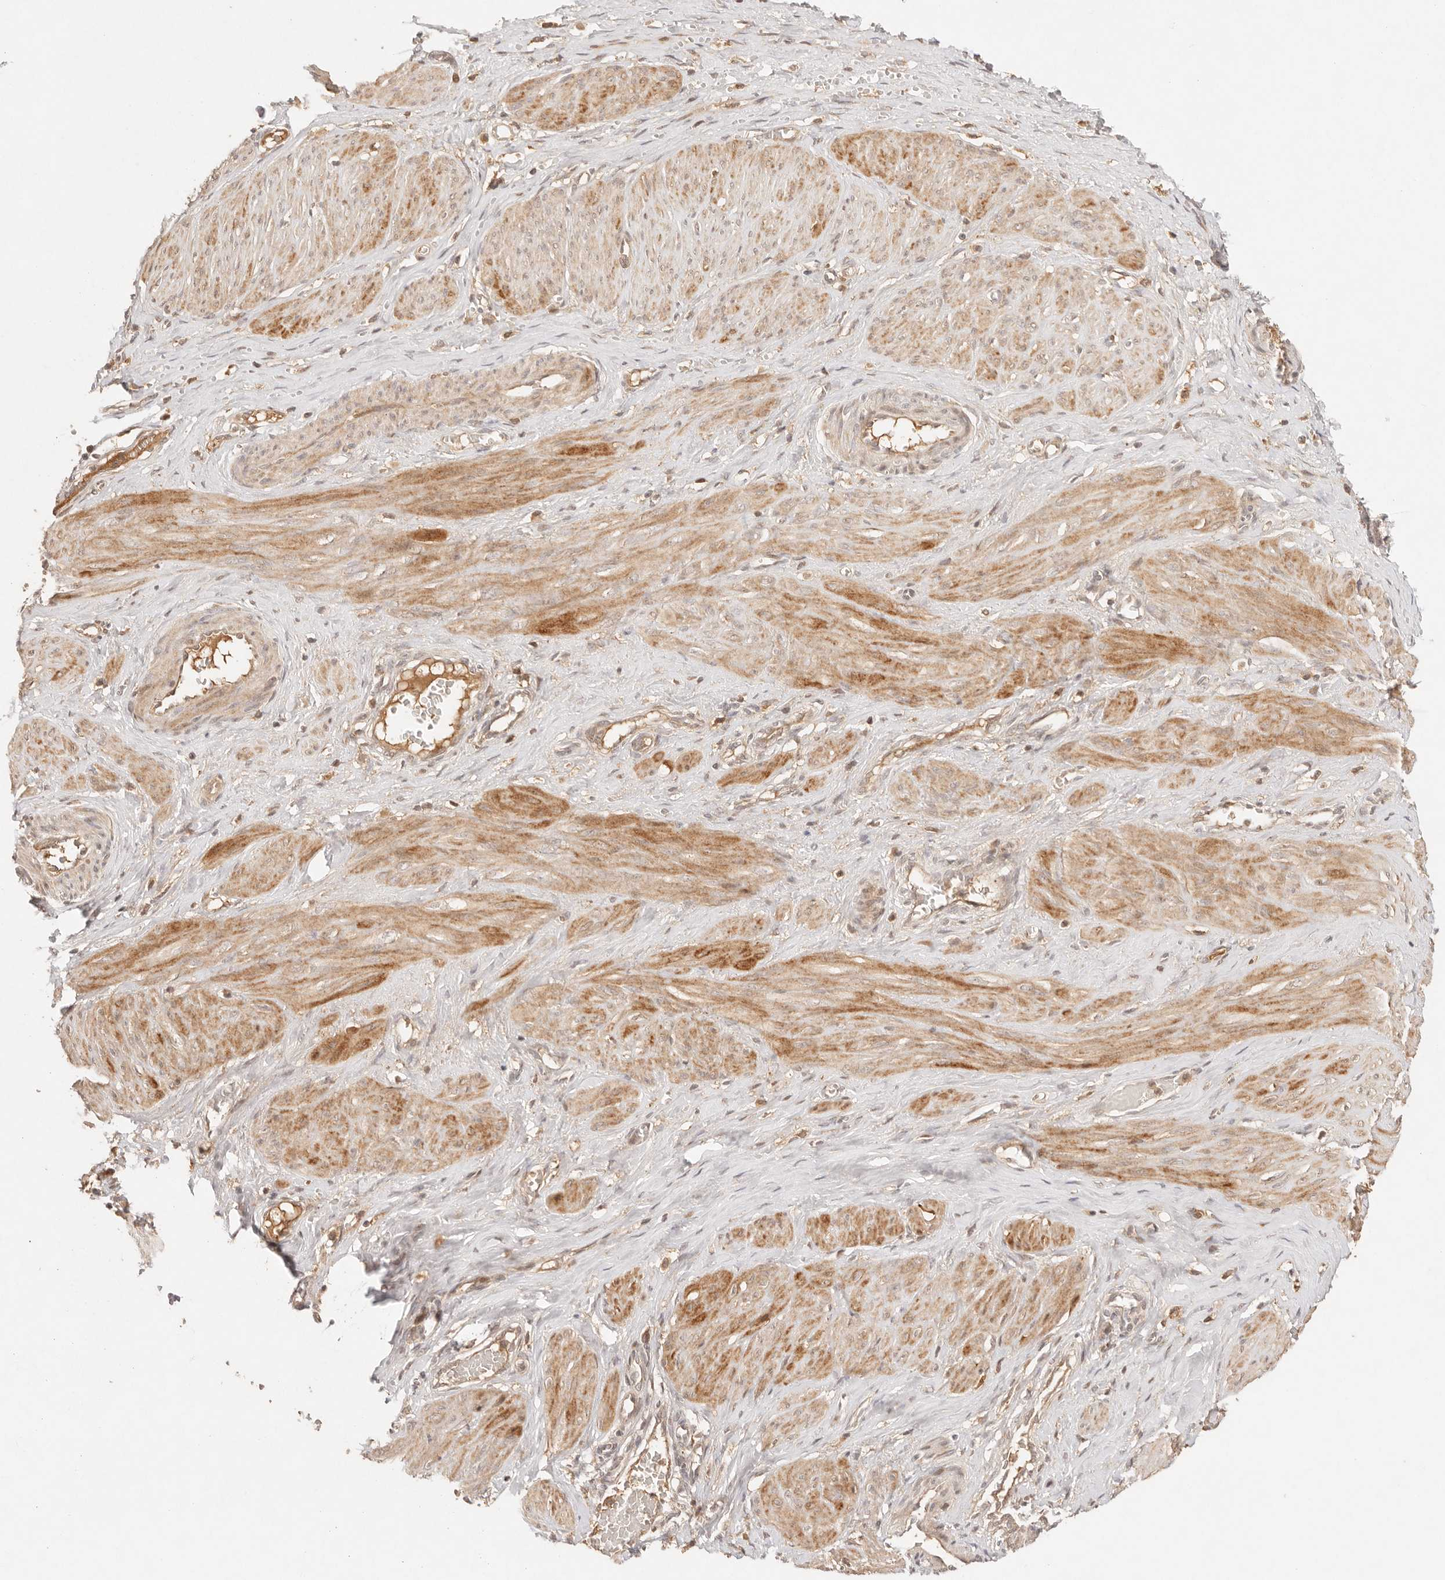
{"staining": {"intensity": "moderate", "quantity": ">75%", "location": "cytoplasmic/membranous"}, "tissue": "smooth muscle", "cell_type": "Smooth muscle cells", "image_type": "normal", "snomed": [{"axis": "morphology", "description": "Normal tissue, NOS"}, {"axis": "topography", "description": "Endometrium"}], "caption": "Brown immunohistochemical staining in unremarkable human smooth muscle reveals moderate cytoplasmic/membranous positivity in about >75% of smooth muscle cells.", "gene": "PHLDA3", "patient": {"sex": "female", "age": 33}}